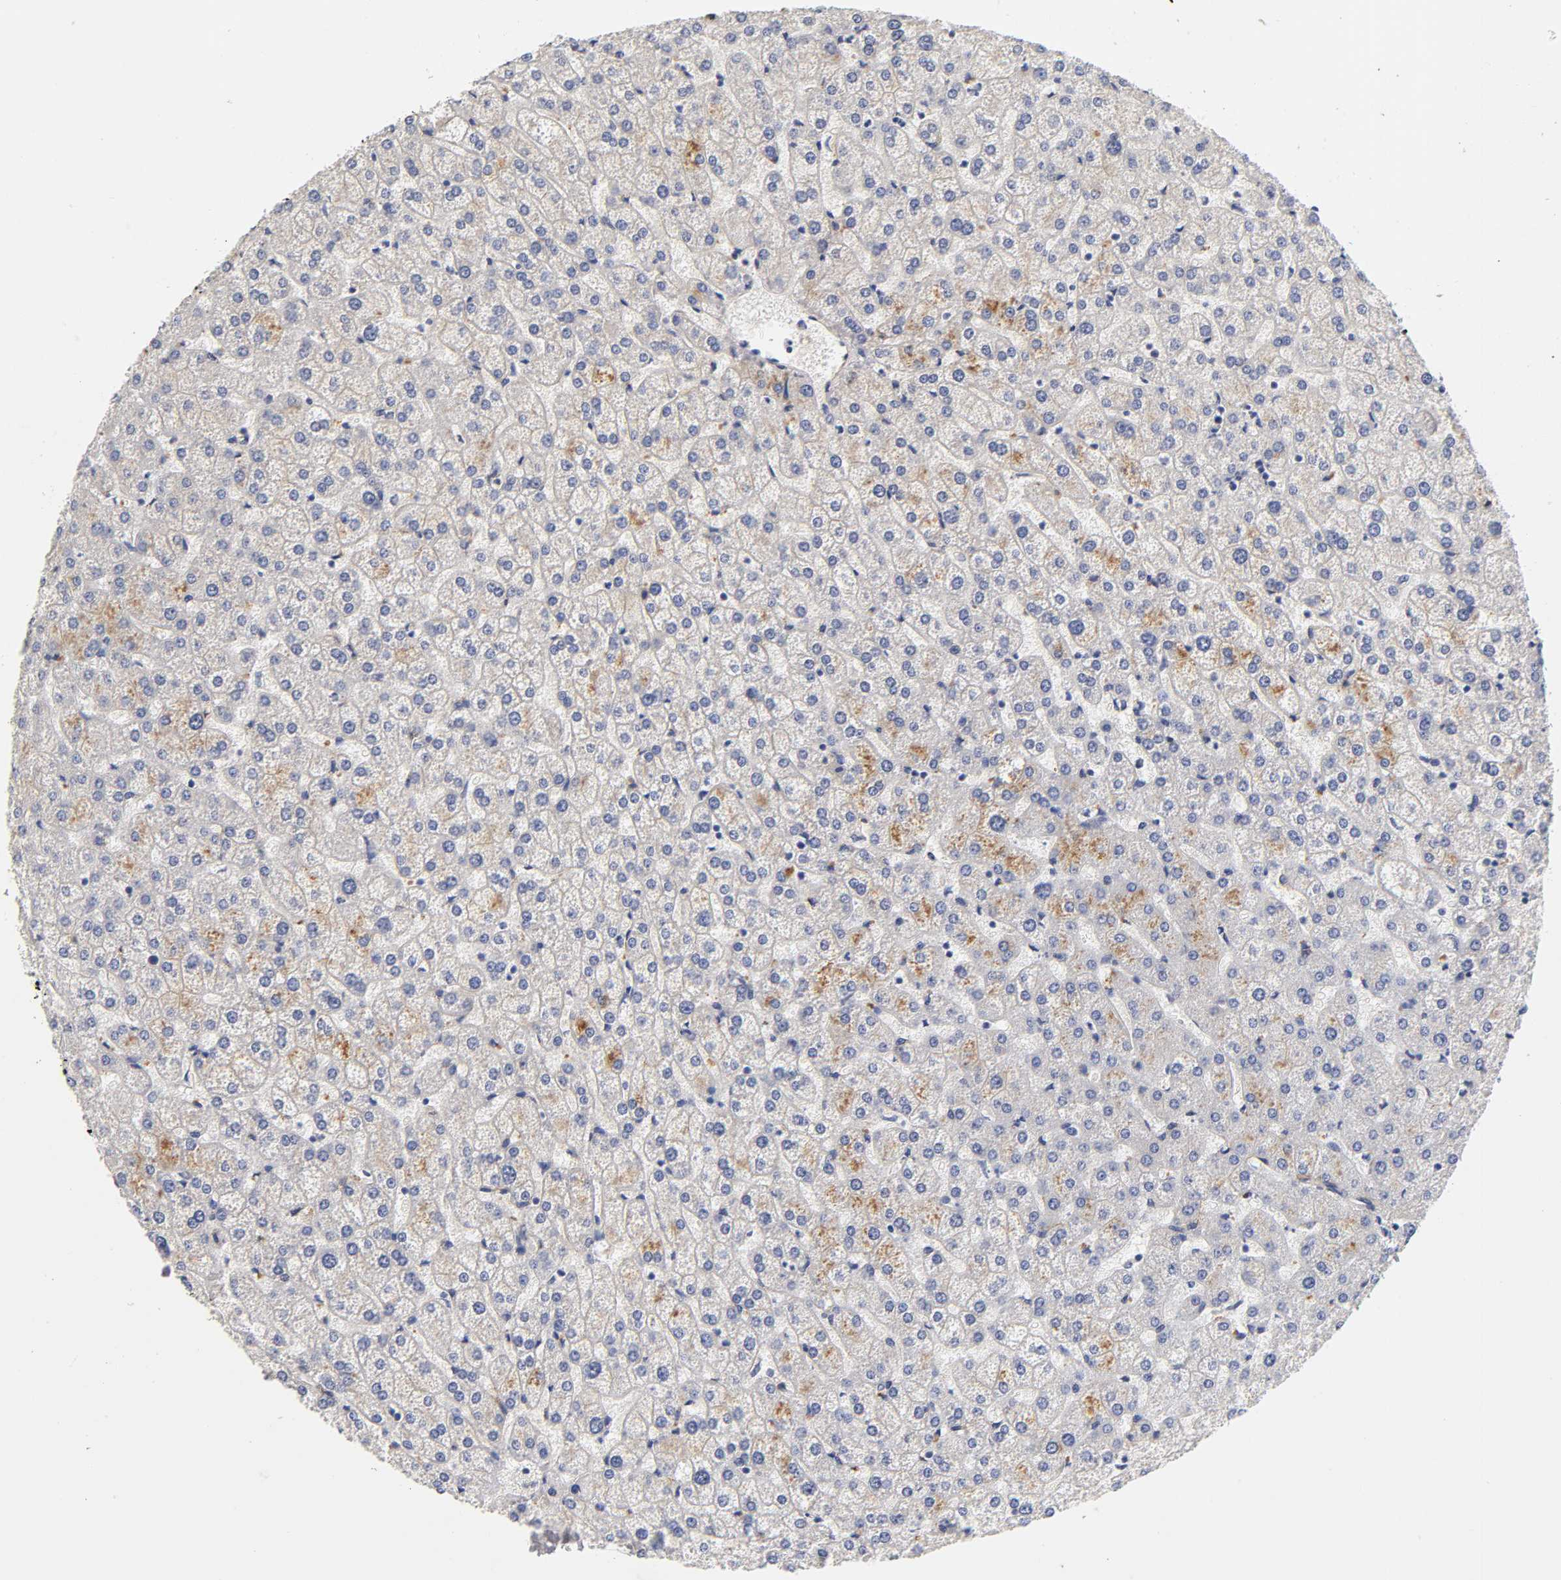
{"staining": {"intensity": "negative", "quantity": "none", "location": "none"}, "tissue": "liver", "cell_type": "Cholangiocytes", "image_type": "normal", "snomed": [{"axis": "morphology", "description": "Normal tissue, NOS"}, {"axis": "topography", "description": "Liver"}], "caption": "Human liver stained for a protein using immunohistochemistry shows no staining in cholangiocytes.", "gene": "LAMB1", "patient": {"sex": "female", "age": 32}}